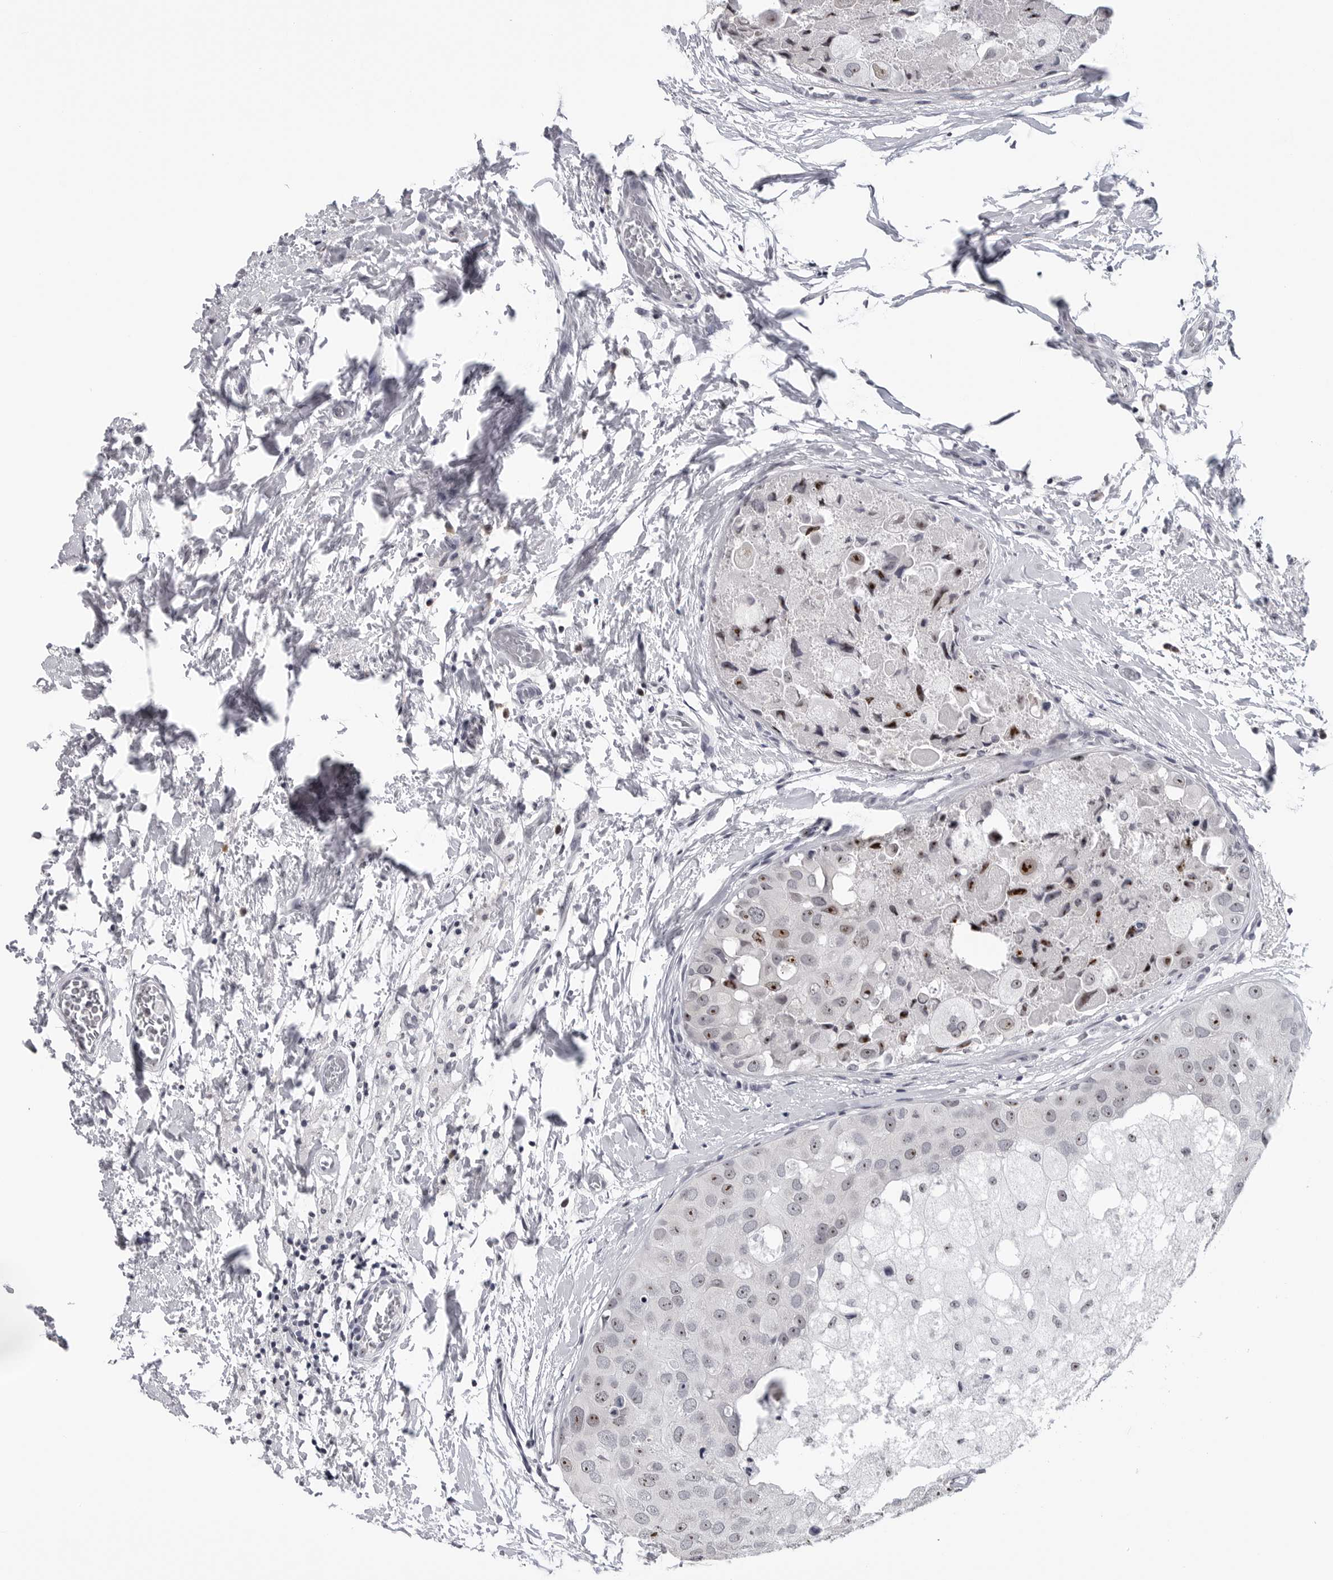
{"staining": {"intensity": "moderate", "quantity": "25%-75%", "location": "nuclear"}, "tissue": "breast cancer", "cell_type": "Tumor cells", "image_type": "cancer", "snomed": [{"axis": "morphology", "description": "Duct carcinoma"}, {"axis": "topography", "description": "Breast"}], "caption": "Human breast cancer (invasive ductal carcinoma) stained with a protein marker demonstrates moderate staining in tumor cells.", "gene": "GNL2", "patient": {"sex": "female", "age": 62}}